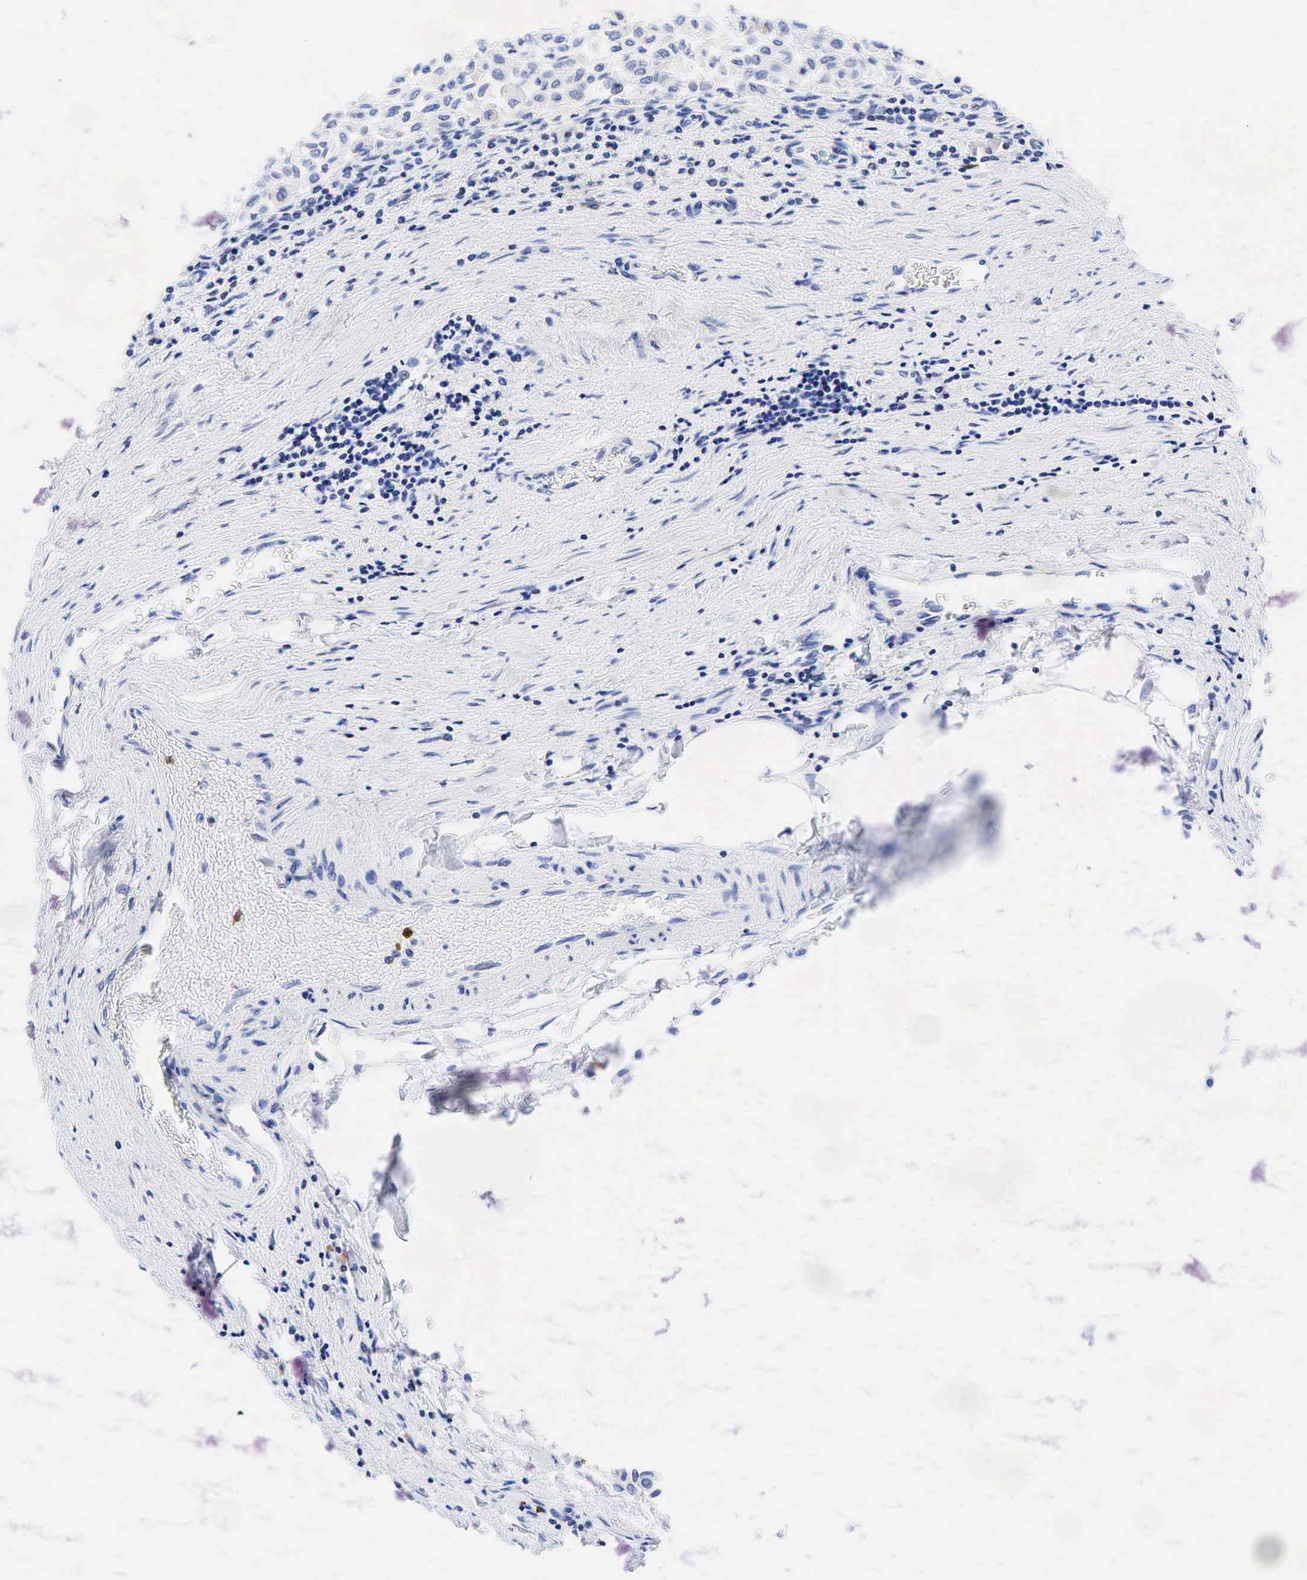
{"staining": {"intensity": "weak", "quantity": "<25%", "location": "nuclear"}, "tissue": "urothelial cancer", "cell_type": "Tumor cells", "image_type": "cancer", "snomed": [{"axis": "morphology", "description": "Urothelial carcinoma, Low grade"}, {"axis": "topography", "description": "Urinary bladder"}], "caption": "IHC image of neoplastic tissue: urothelial carcinoma (low-grade) stained with DAB (3,3'-diaminobenzidine) displays no significant protein staining in tumor cells.", "gene": "FUT4", "patient": {"sex": "male", "age": 64}}